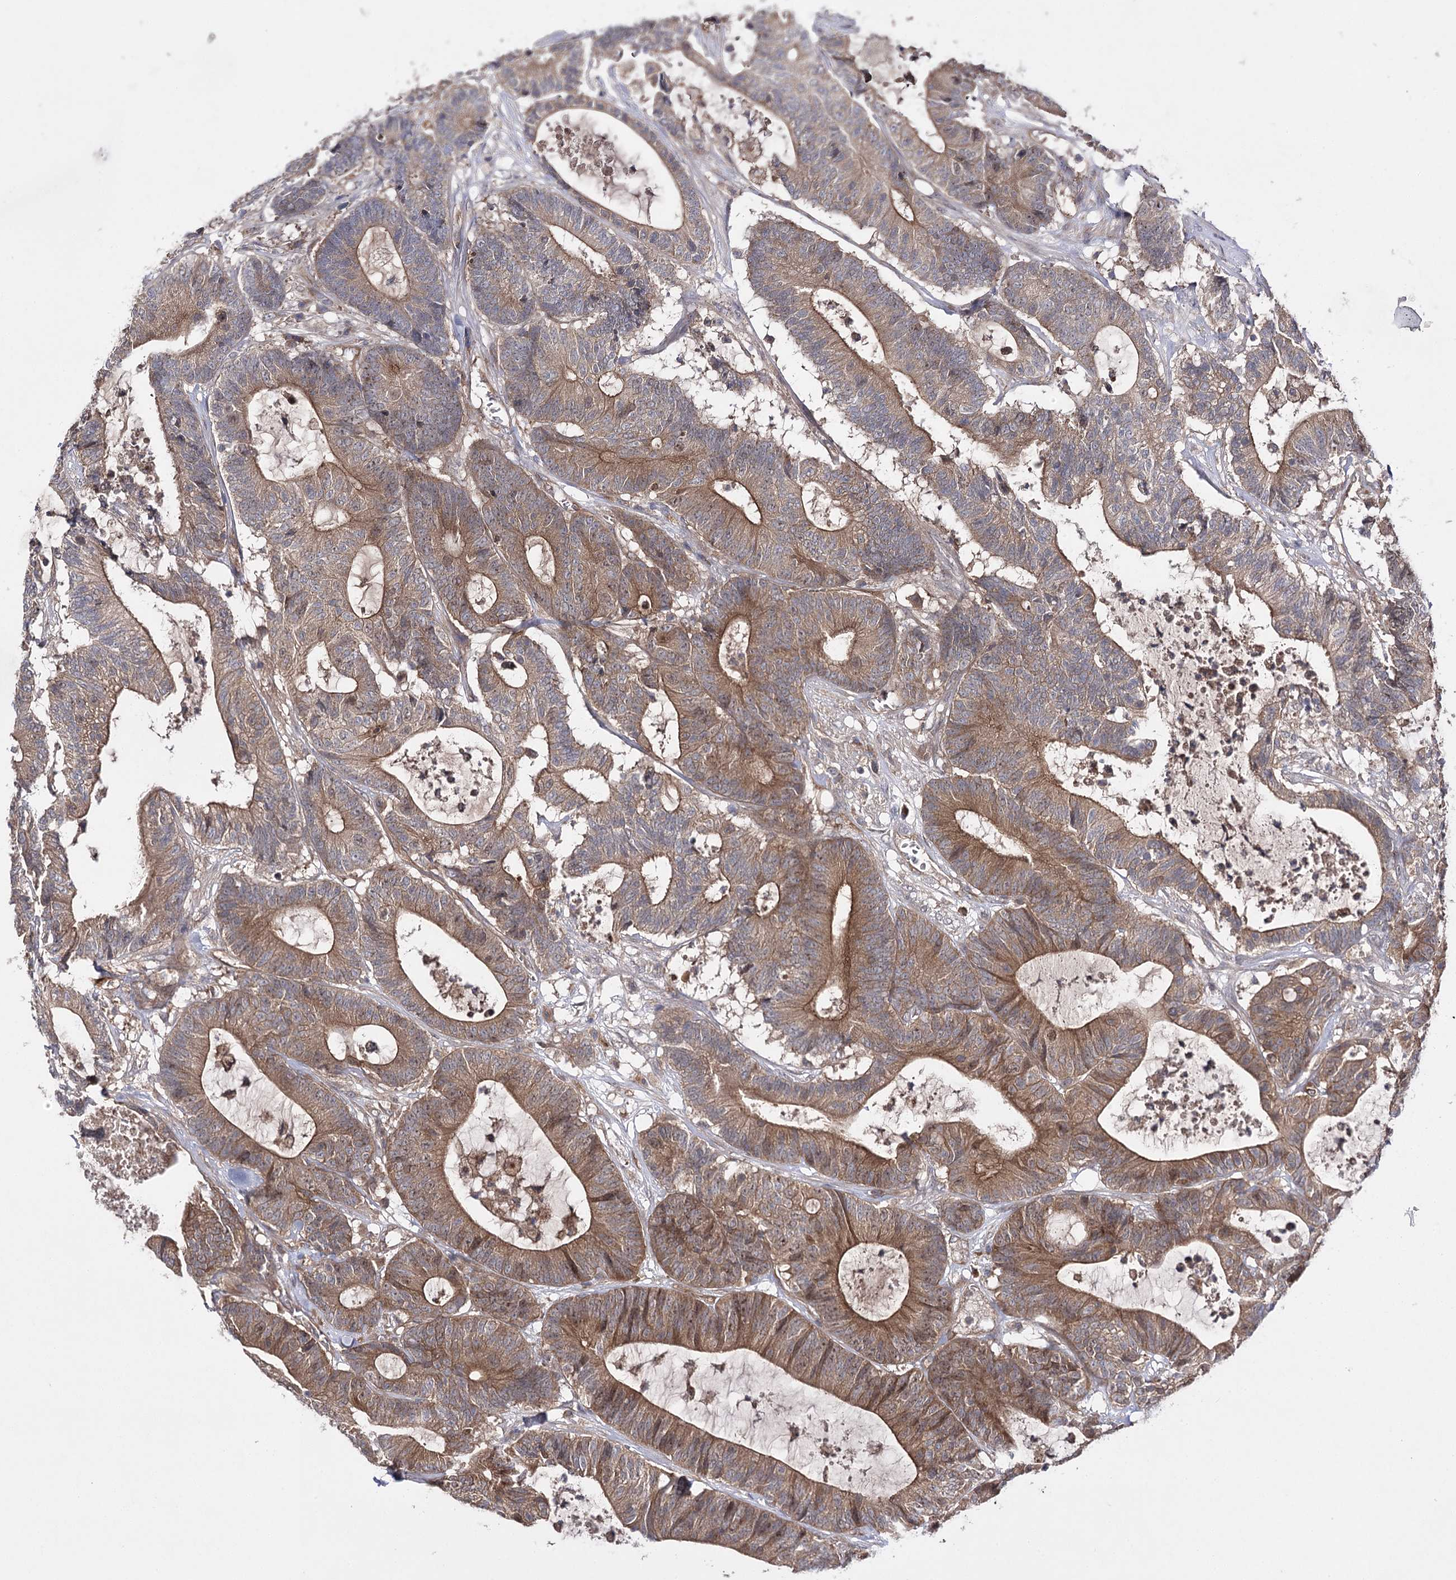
{"staining": {"intensity": "moderate", "quantity": ">75%", "location": "cytoplasmic/membranous"}, "tissue": "colorectal cancer", "cell_type": "Tumor cells", "image_type": "cancer", "snomed": [{"axis": "morphology", "description": "Adenocarcinoma, NOS"}, {"axis": "topography", "description": "Colon"}], "caption": "A histopathology image showing moderate cytoplasmic/membranous positivity in about >75% of tumor cells in colorectal cancer, as visualized by brown immunohistochemical staining.", "gene": "BCR", "patient": {"sex": "female", "age": 84}}